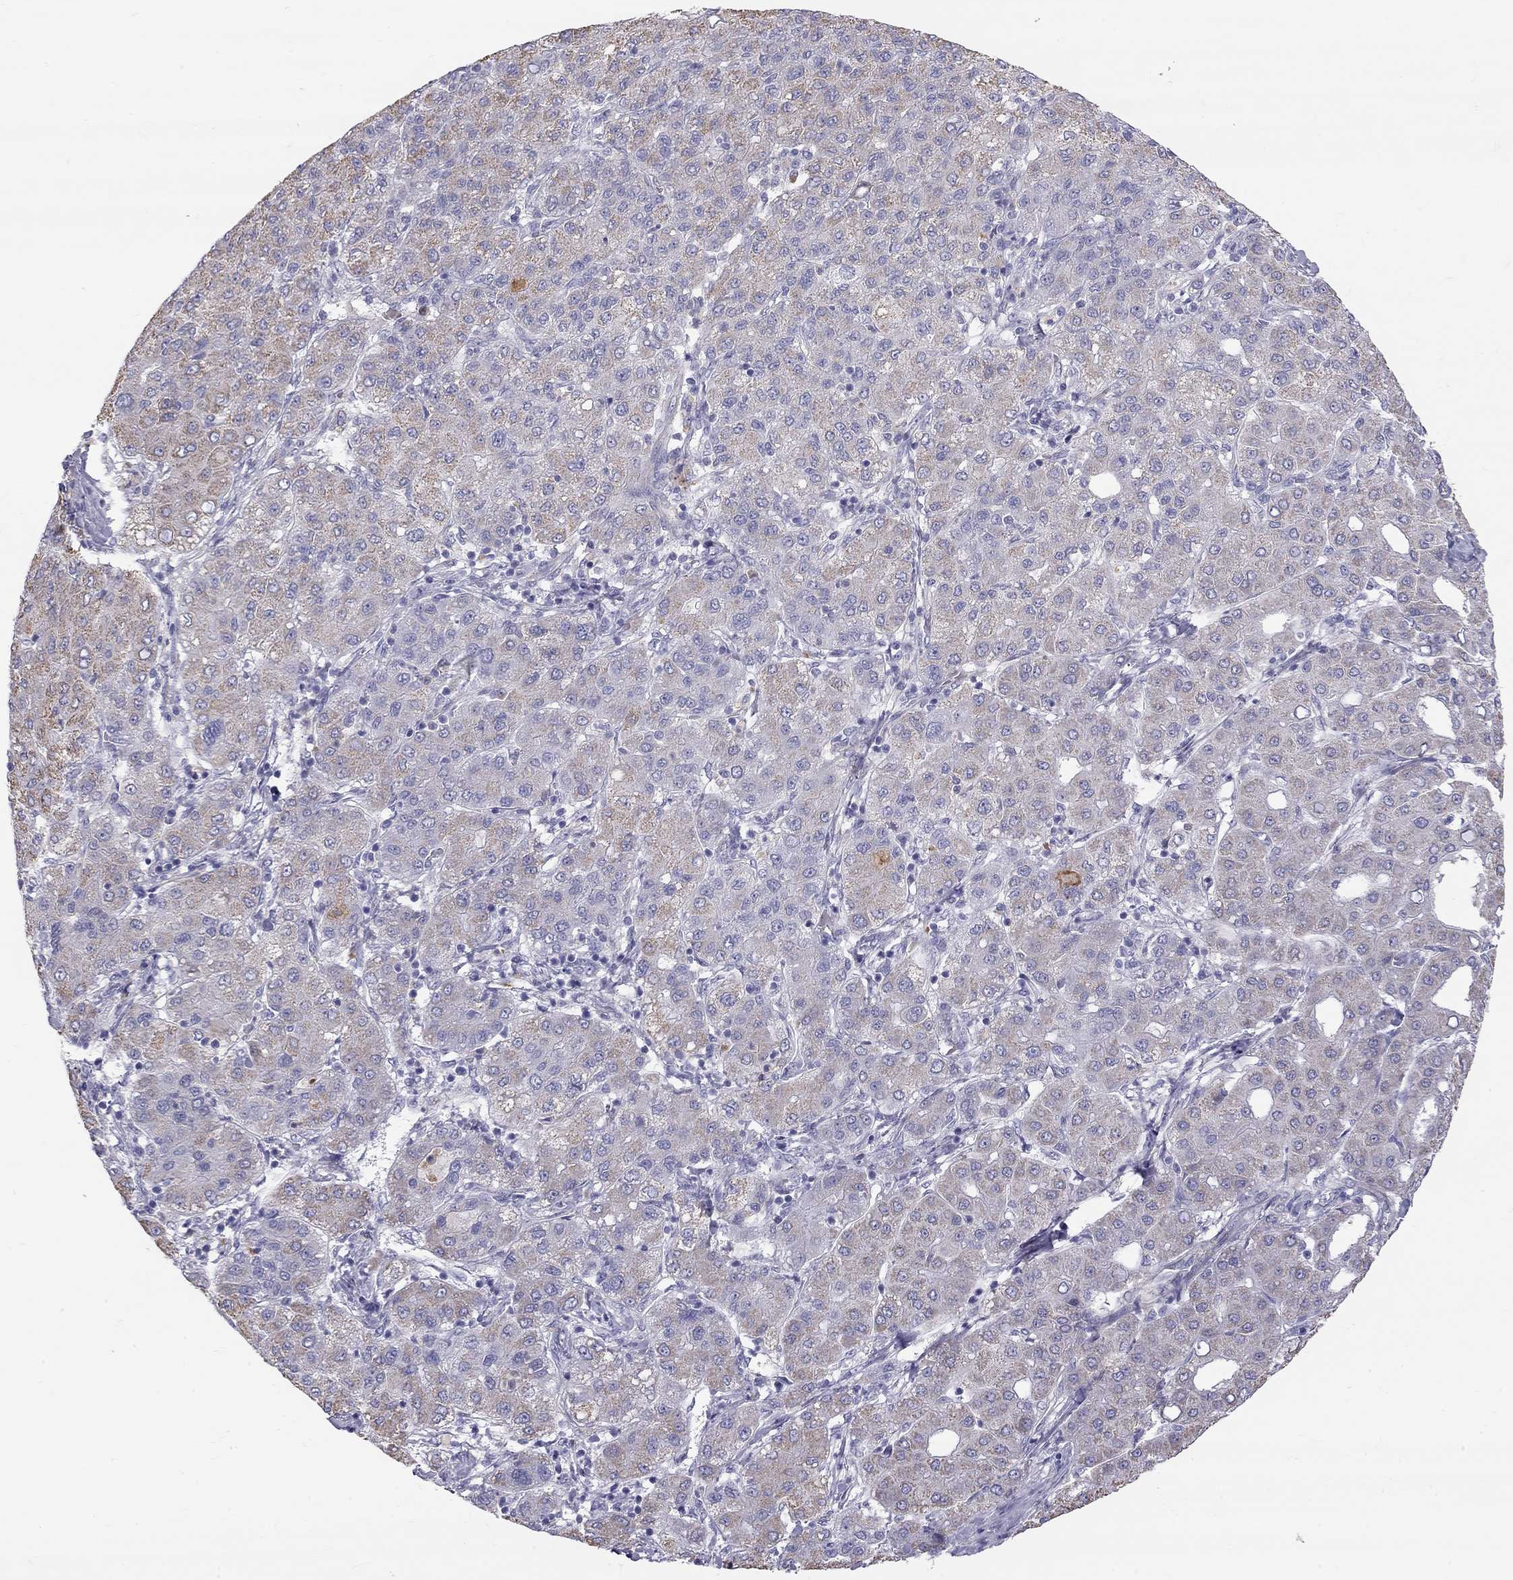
{"staining": {"intensity": "weak", "quantity": ">75%", "location": "cytoplasmic/membranous"}, "tissue": "liver cancer", "cell_type": "Tumor cells", "image_type": "cancer", "snomed": [{"axis": "morphology", "description": "Carcinoma, Hepatocellular, NOS"}, {"axis": "topography", "description": "Liver"}], "caption": "Brown immunohistochemical staining in human hepatocellular carcinoma (liver) demonstrates weak cytoplasmic/membranous staining in about >75% of tumor cells. The staining is performed using DAB brown chromogen to label protein expression. The nuclei are counter-stained blue using hematoxylin.", "gene": "TDRD6", "patient": {"sex": "male", "age": 65}}